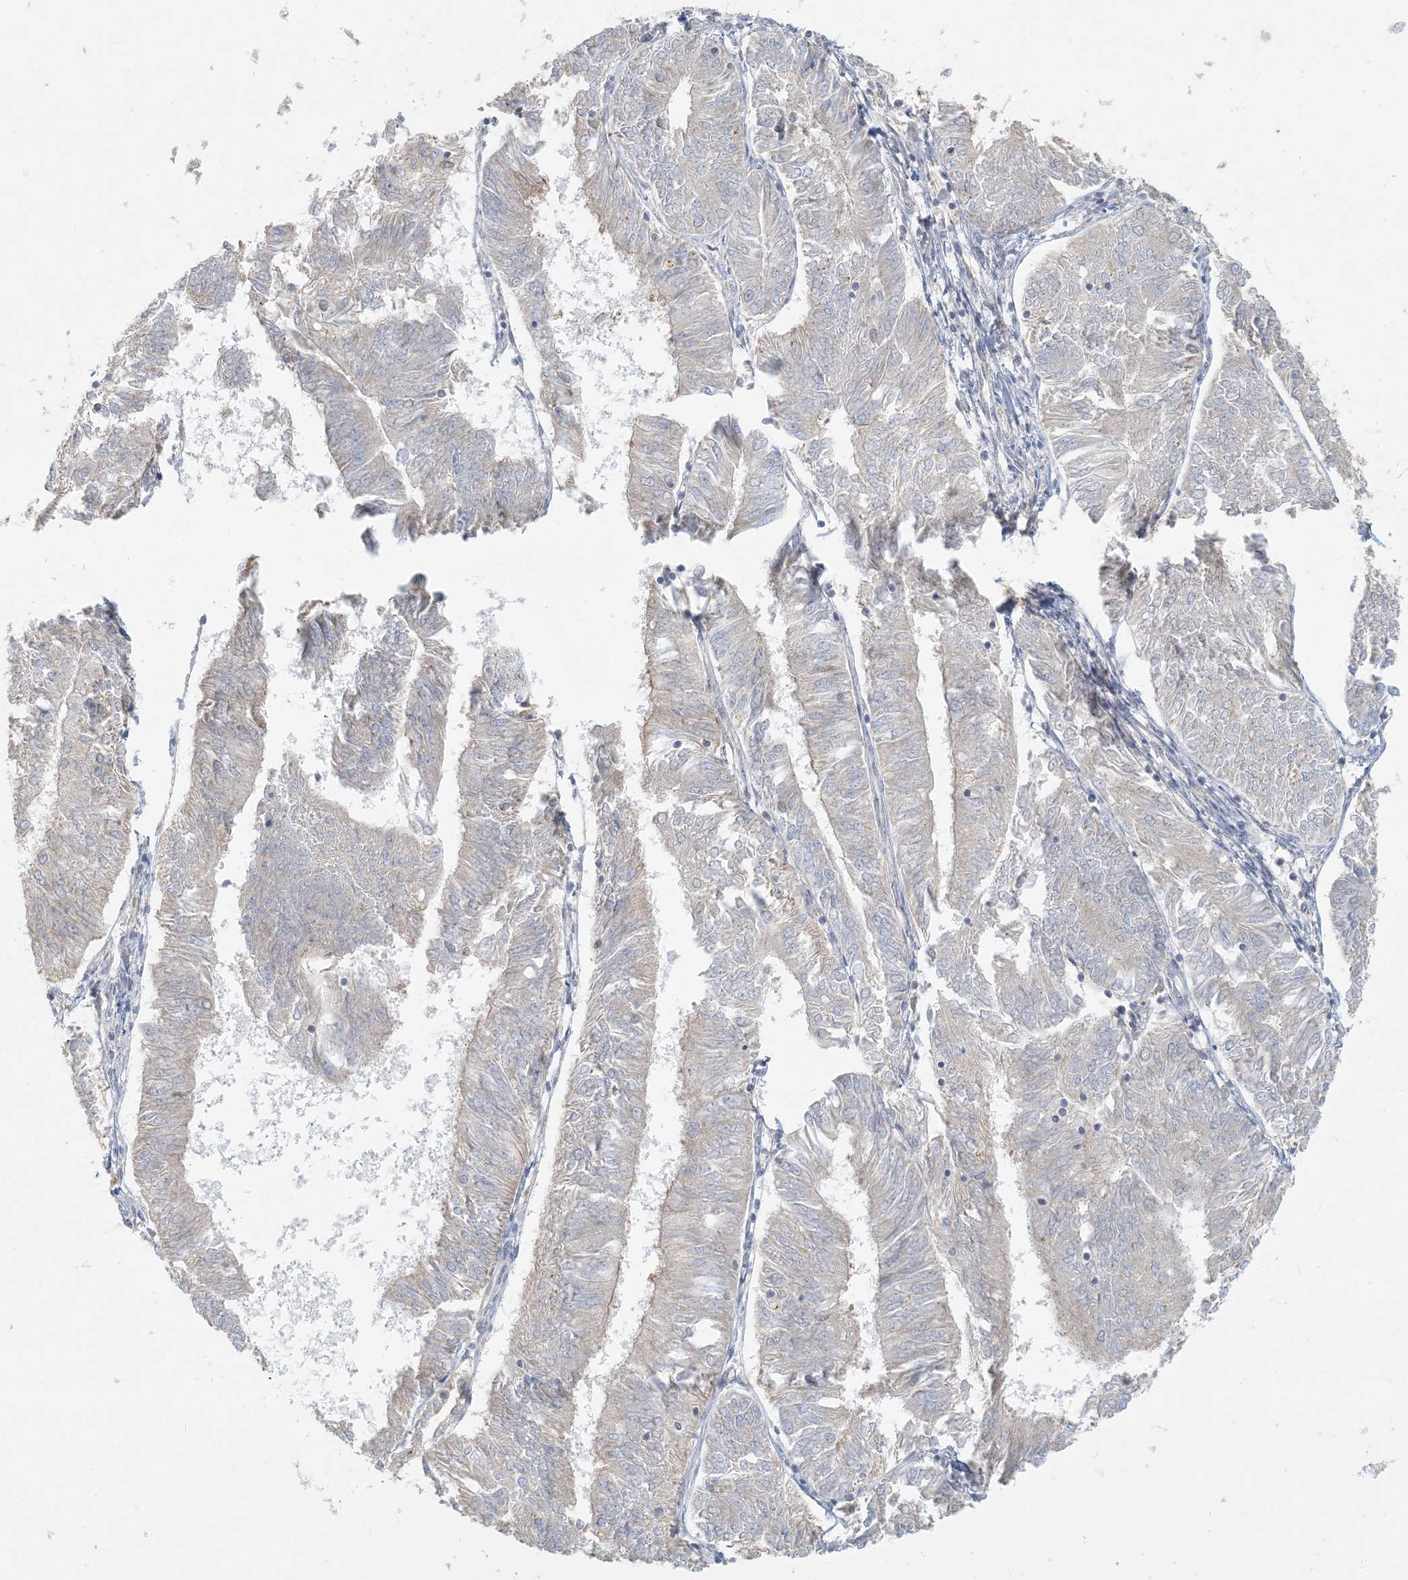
{"staining": {"intensity": "negative", "quantity": "none", "location": "none"}, "tissue": "endometrial cancer", "cell_type": "Tumor cells", "image_type": "cancer", "snomed": [{"axis": "morphology", "description": "Adenocarcinoma, NOS"}, {"axis": "topography", "description": "Endometrium"}], "caption": "Immunohistochemistry (IHC) image of neoplastic tissue: human endometrial adenocarcinoma stained with DAB (3,3'-diaminobenzidine) demonstrates no significant protein staining in tumor cells.", "gene": "HACL1", "patient": {"sex": "female", "age": 58}}